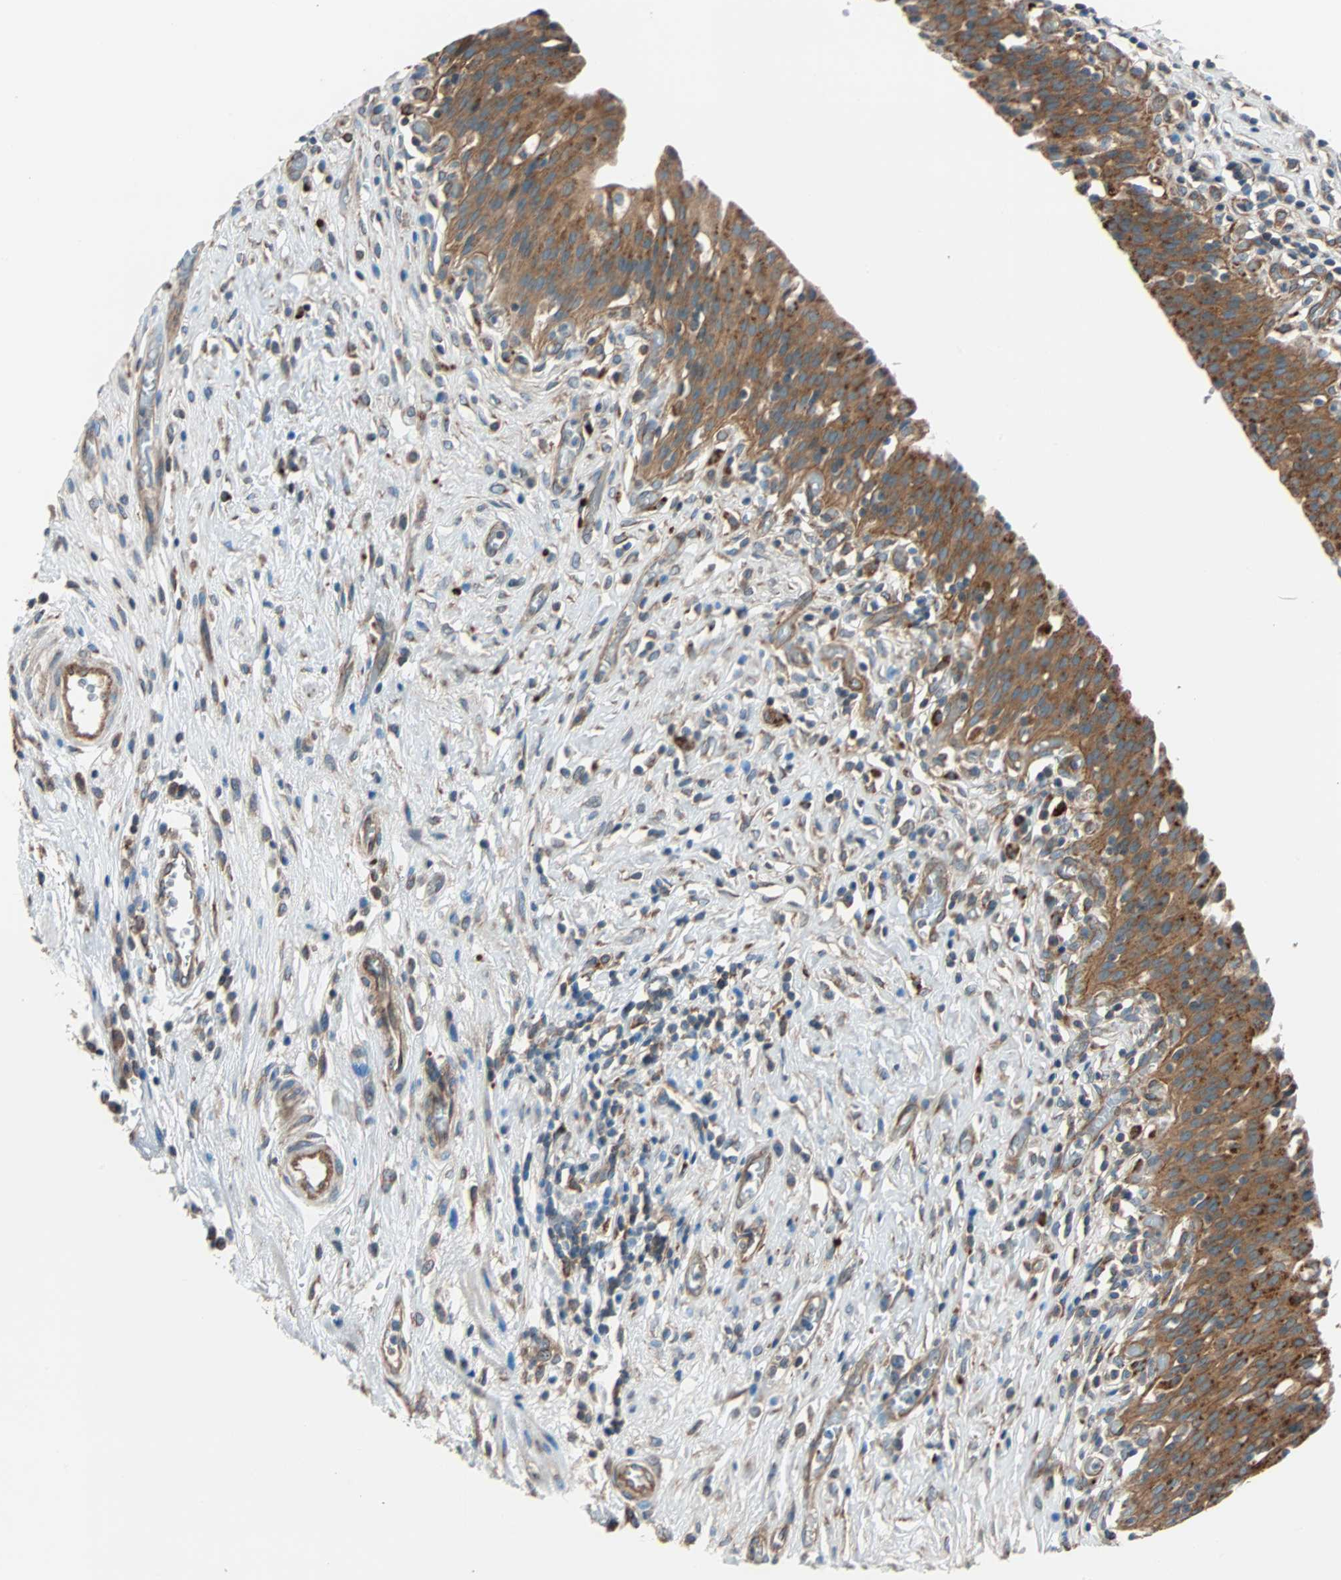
{"staining": {"intensity": "strong", "quantity": ">75%", "location": "cytoplasmic/membranous"}, "tissue": "urinary bladder", "cell_type": "Urothelial cells", "image_type": "normal", "snomed": [{"axis": "morphology", "description": "Normal tissue, NOS"}, {"axis": "topography", "description": "Urinary bladder"}], "caption": "Immunohistochemistry (IHC) micrograph of normal urinary bladder: human urinary bladder stained using immunohistochemistry reveals high levels of strong protein expression localized specifically in the cytoplasmic/membranous of urothelial cells, appearing as a cytoplasmic/membranous brown color.", "gene": "PHYH", "patient": {"sex": "male", "age": 51}}